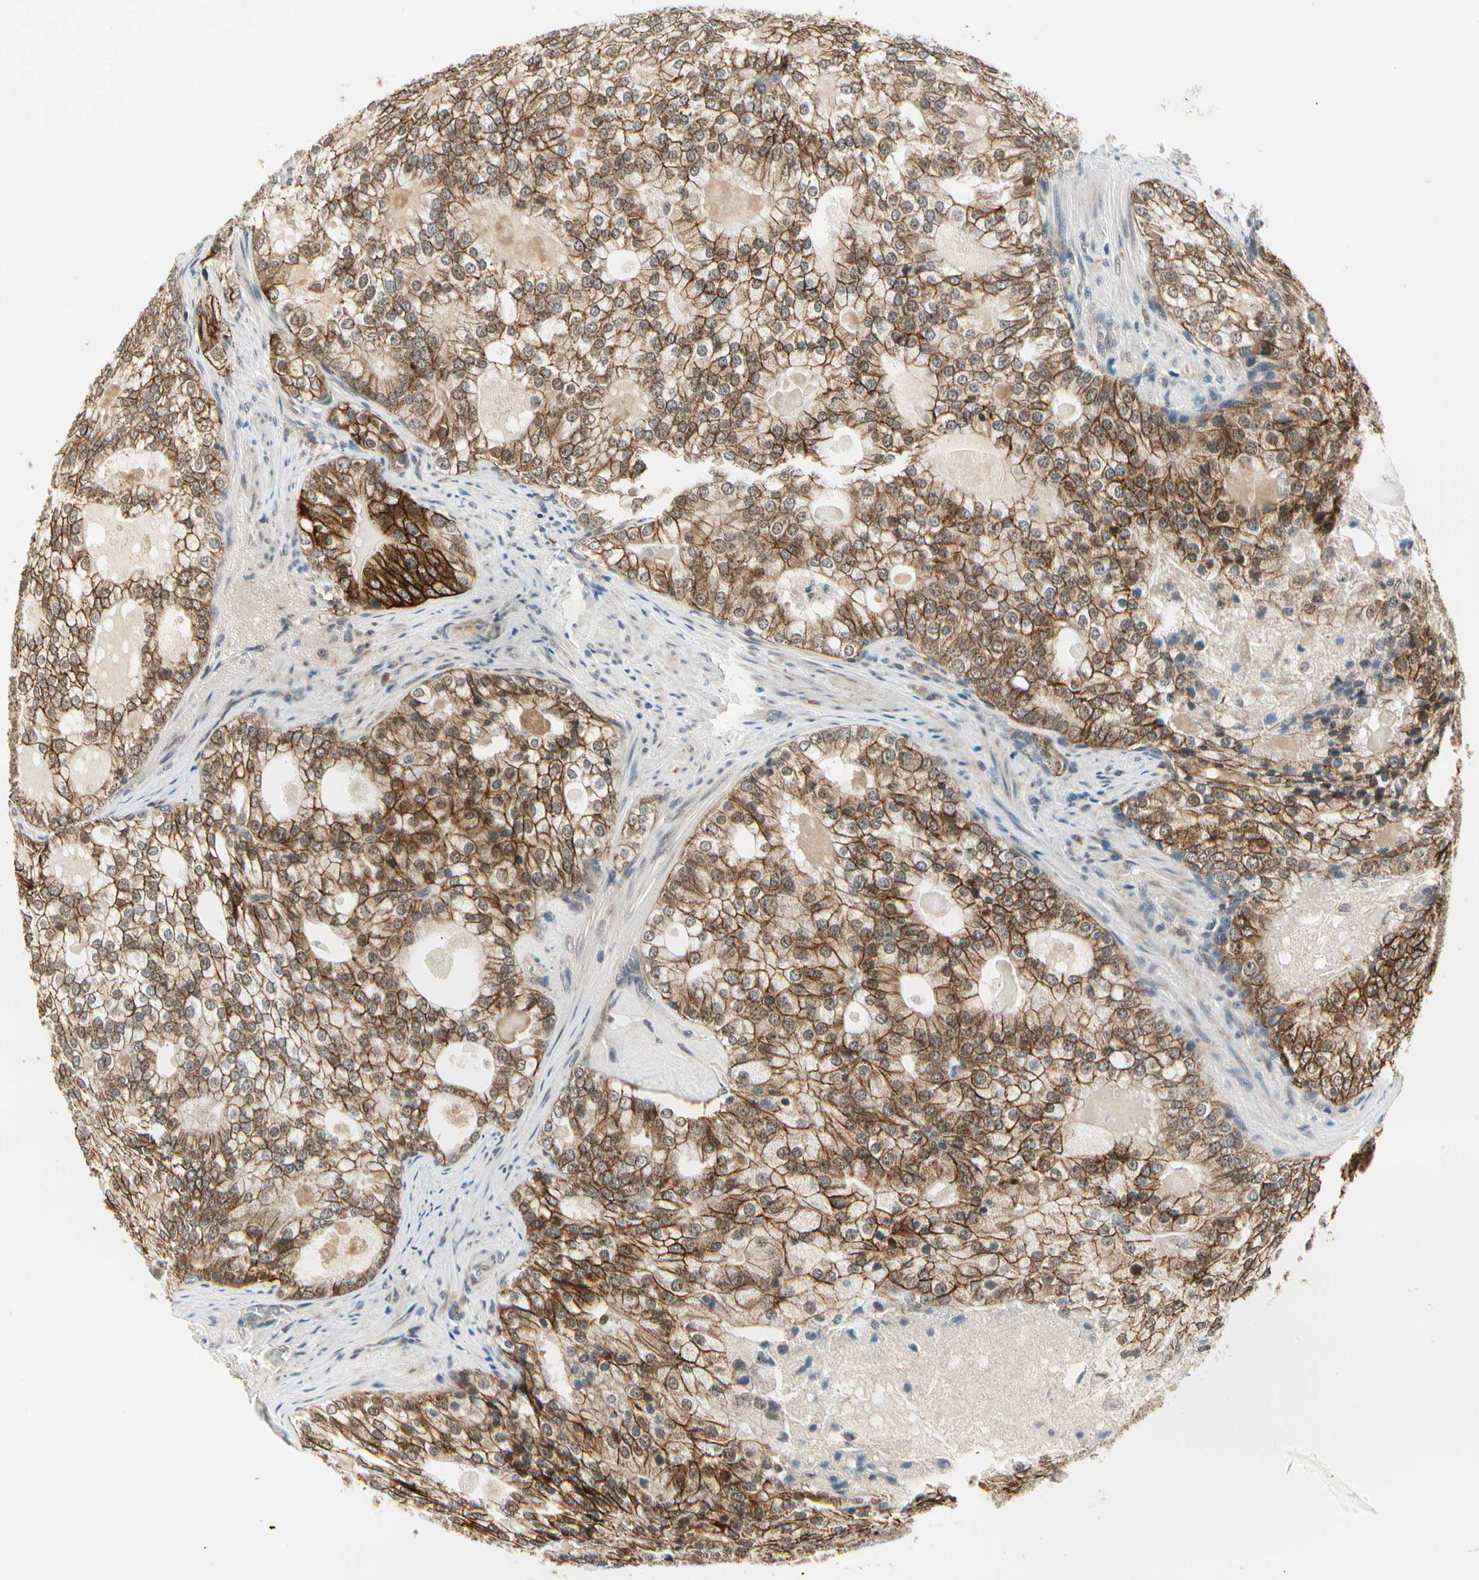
{"staining": {"intensity": "strong", "quantity": ">75%", "location": "cytoplasmic/membranous"}, "tissue": "prostate cancer", "cell_type": "Tumor cells", "image_type": "cancer", "snomed": [{"axis": "morphology", "description": "Adenocarcinoma, High grade"}, {"axis": "topography", "description": "Prostate"}], "caption": "High-grade adenocarcinoma (prostate) was stained to show a protein in brown. There is high levels of strong cytoplasmic/membranous positivity in about >75% of tumor cells.", "gene": "PDK2", "patient": {"sex": "male", "age": 66}}